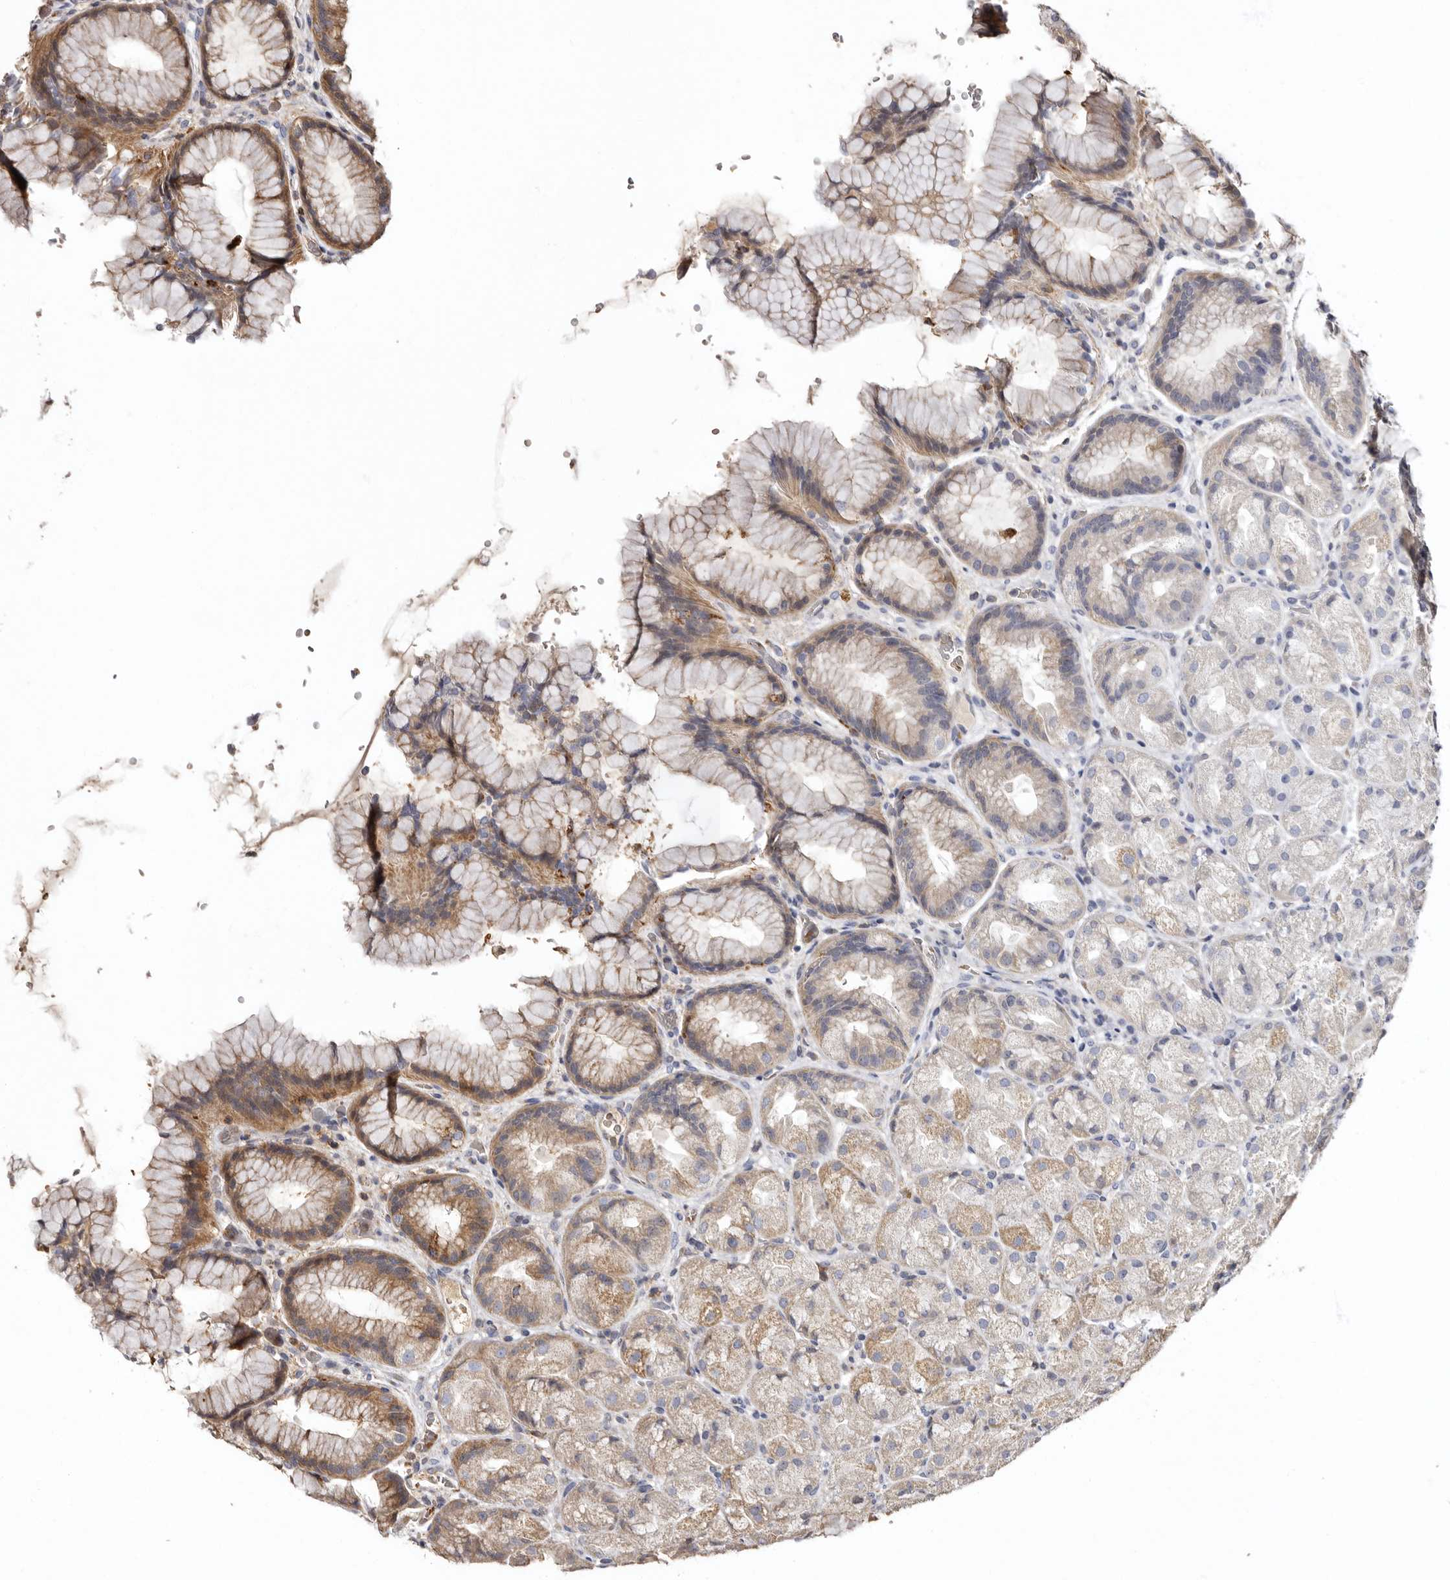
{"staining": {"intensity": "moderate", "quantity": "25%-75%", "location": "cytoplasmic/membranous"}, "tissue": "stomach", "cell_type": "Glandular cells", "image_type": "normal", "snomed": [{"axis": "morphology", "description": "Normal tissue, NOS"}, {"axis": "topography", "description": "Stomach, upper"}, {"axis": "topography", "description": "Stomach"}], "caption": "Approximately 25%-75% of glandular cells in unremarkable stomach exhibit moderate cytoplasmic/membranous protein staining as visualized by brown immunohistochemical staining.", "gene": "BAX", "patient": {"sex": "male", "age": 48}}